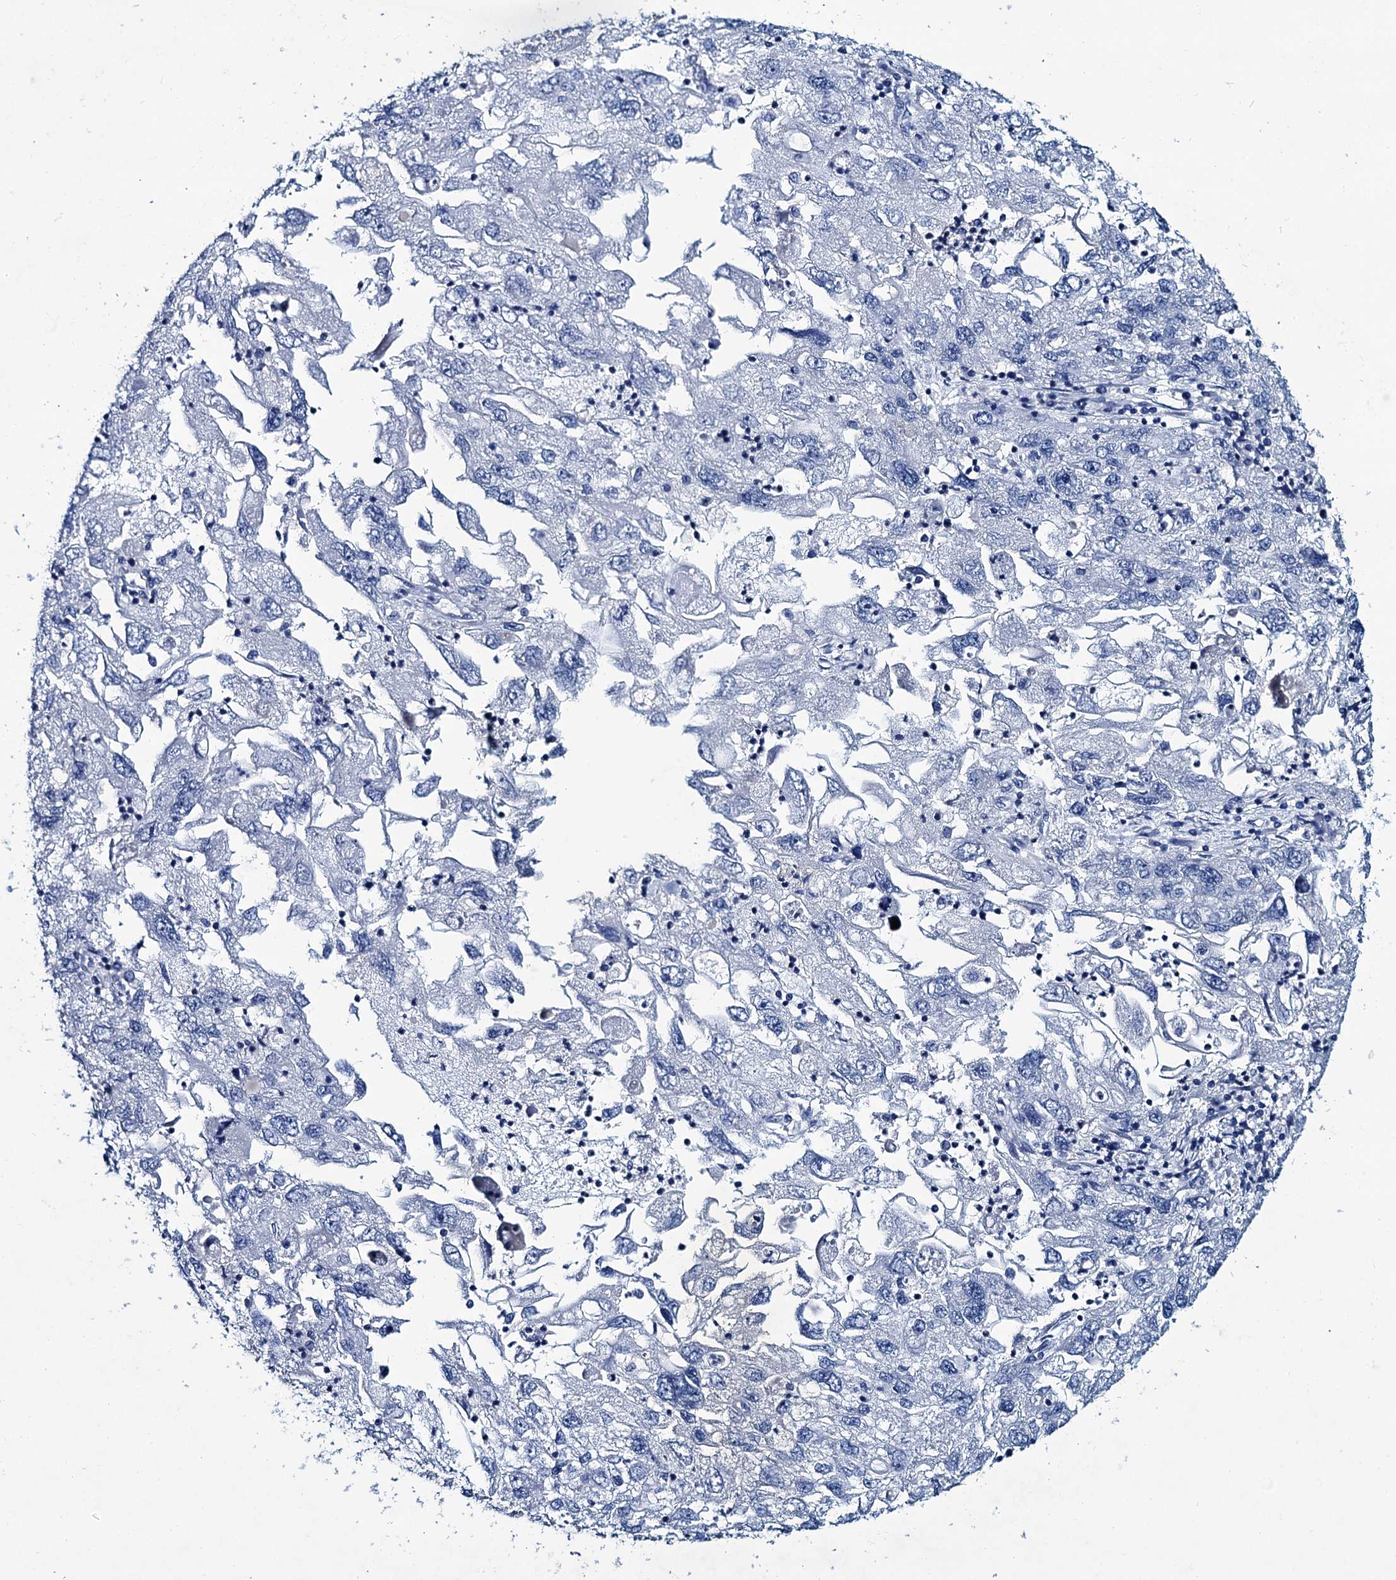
{"staining": {"intensity": "negative", "quantity": "none", "location": "none"}, "tissue": "endometrial cancer", "cell_type": "Tumor cells", "image_type": "cancer", "snomed": [{"axis": "morphology", "description": "Adenocarcinoma, NOS"}, {"axis": "topography", "description": "Endometrium"}], "caption": "IHC histopathology image of human endometrial cancer (adenocarcinoma) stained for a protein (brown), which reveals no positivity in tumor cells.", "gene": "RTKN2", "patient": {"sex": "female", "age": 49}}